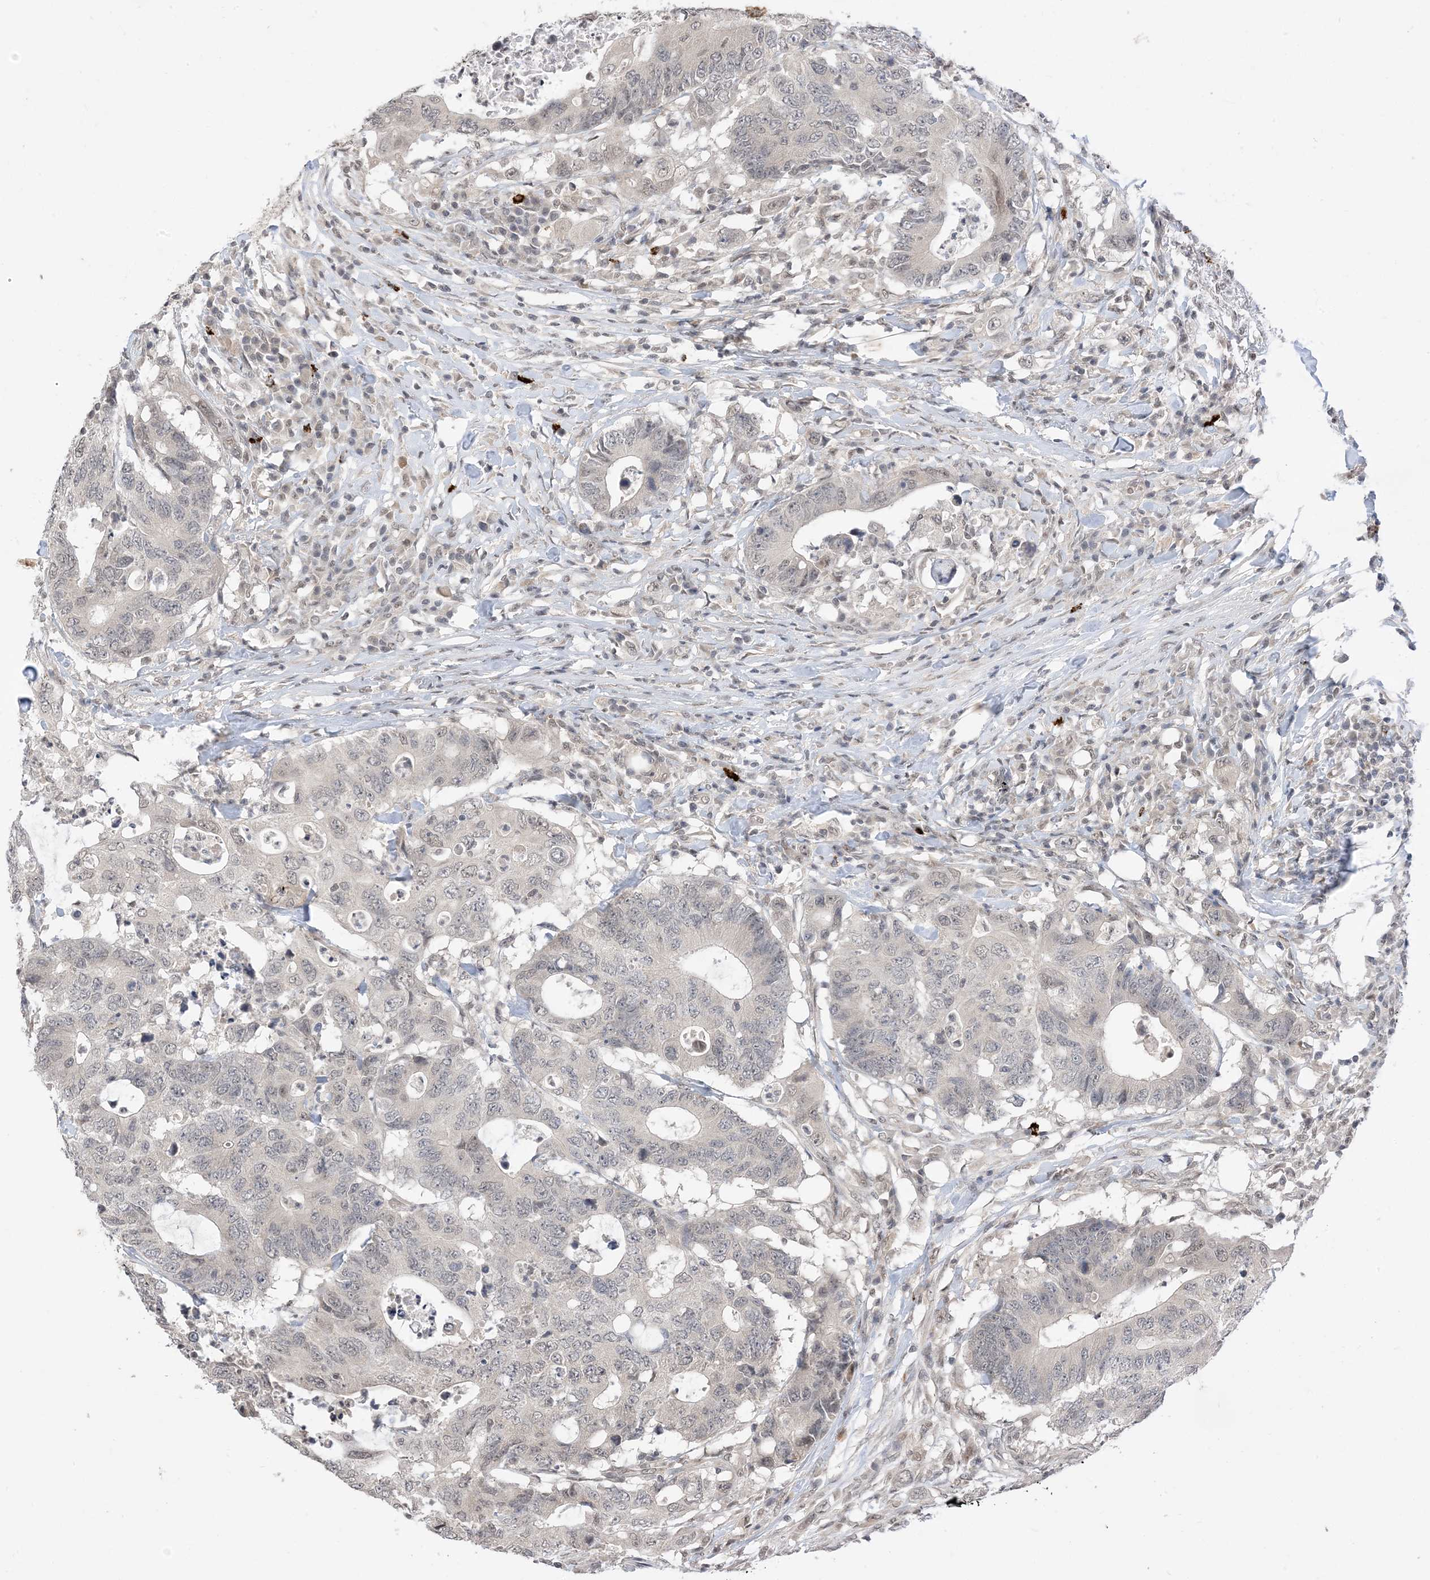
{"staining": {"intensity": "negative", "quantity": "none", "location": "none"}, "tissue": "colorectal cancer", "cell_type": "Tumor cells", "image_type": "cancer", "snomed": [{"axis": "morphology", "description": "Adenocarcinoma, NOS"}, {"axis": "topography", "description": "Colon"}], "caption": "This is an immunohistochemistry histopathology image of human colorectal cancer (adenocarcinoma). There is no staining in tumor cells.", "gene": "RANBP9", "patient": {"sex": "male", "age": 71}}